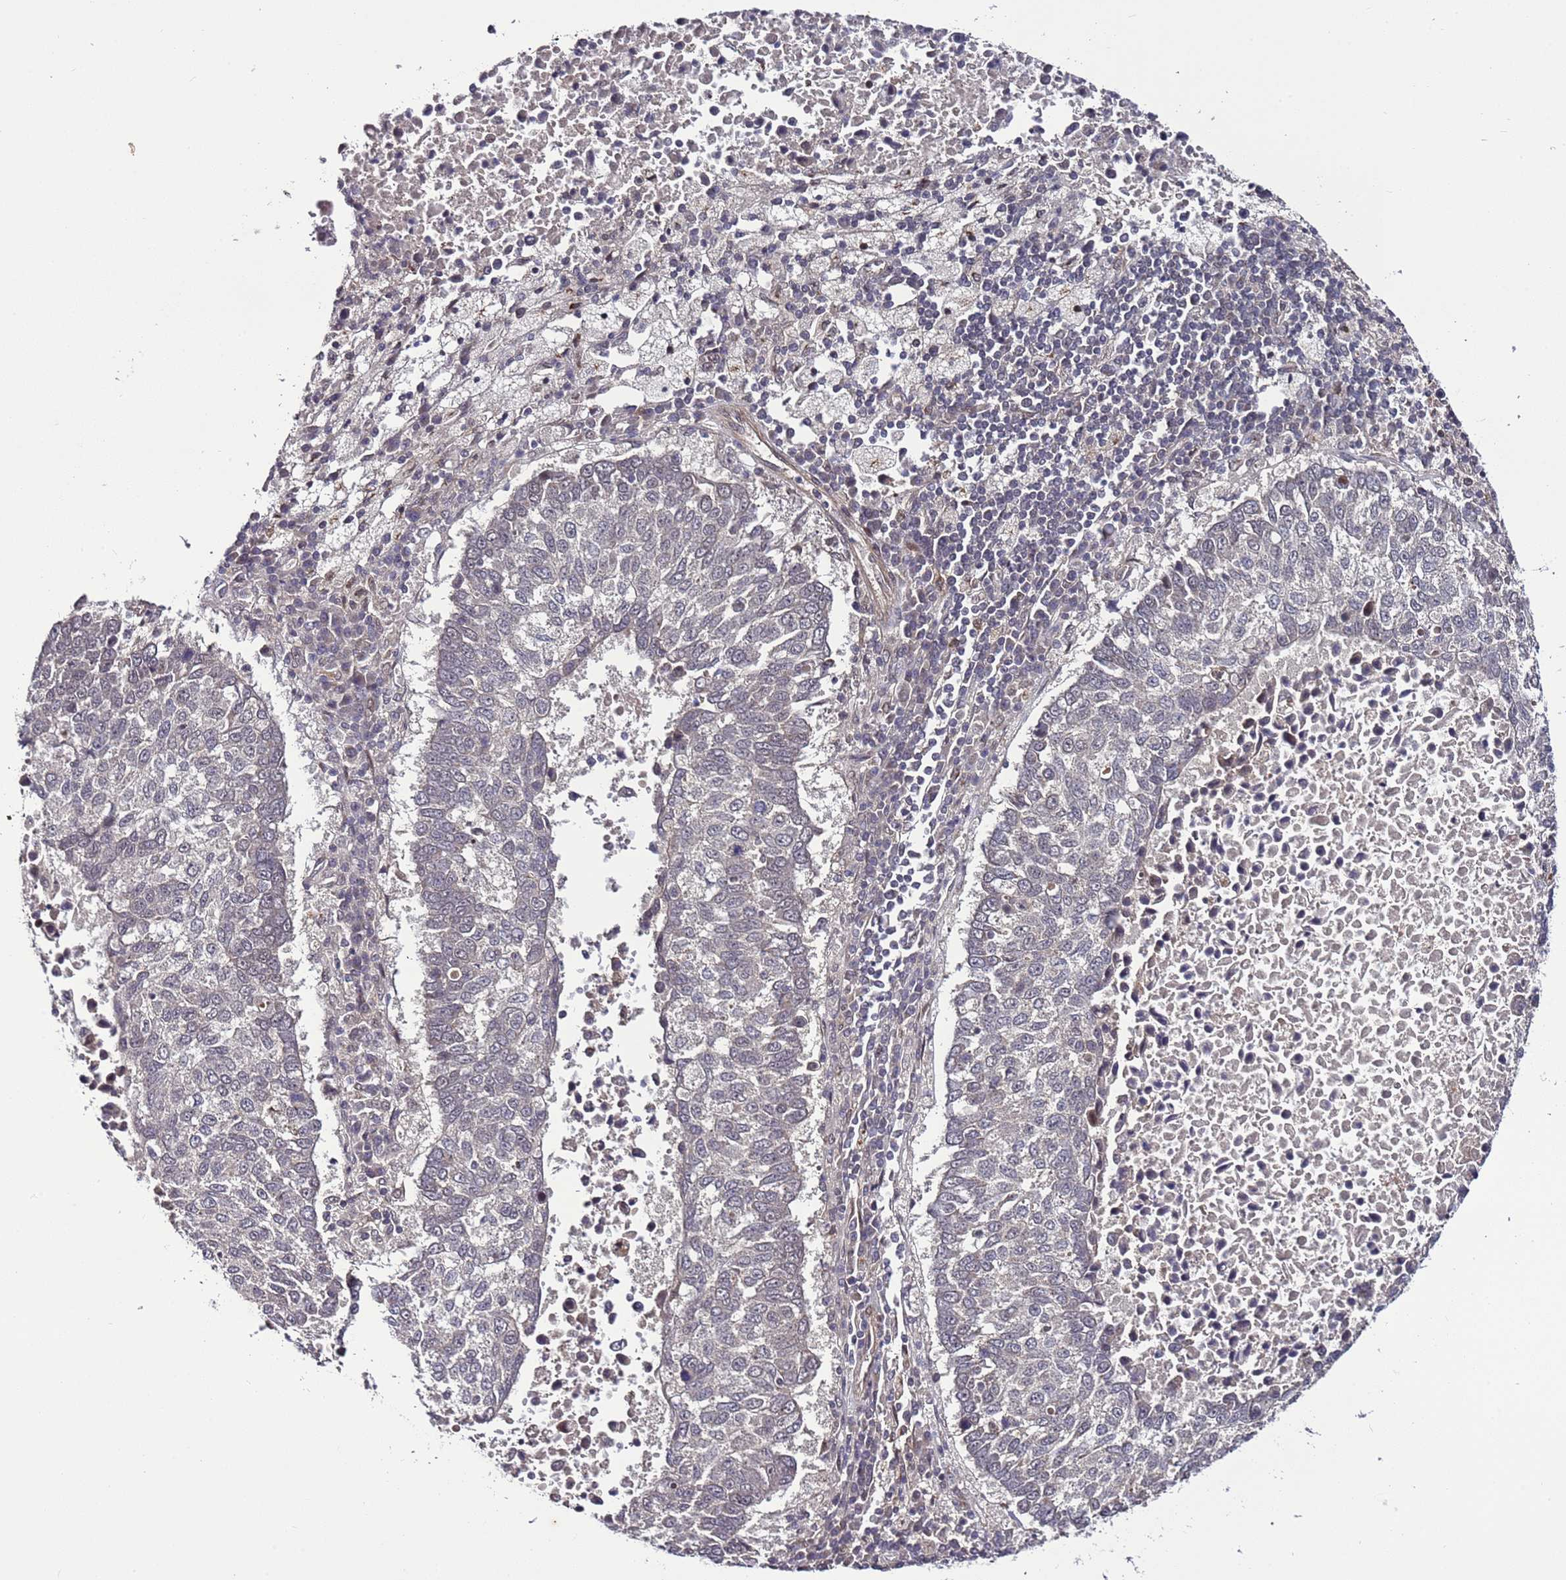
{"staining": {"intensity": "negative", "quantity": "none", "location": "none"}, "tissue": "lung cancer", "cell_type": "Tumor cells", "image_type": "cancer", "snomed": [{"axis": "morphology", "description": "Squamous cell carcinoma, NOS"}, {"axis": "topography", "description": "Lung"}], "caption": "Tumor cells show no significant staining in lung cancer.", "gene": "POLR2D", "patient": {"sex": "male", "age": 73}}